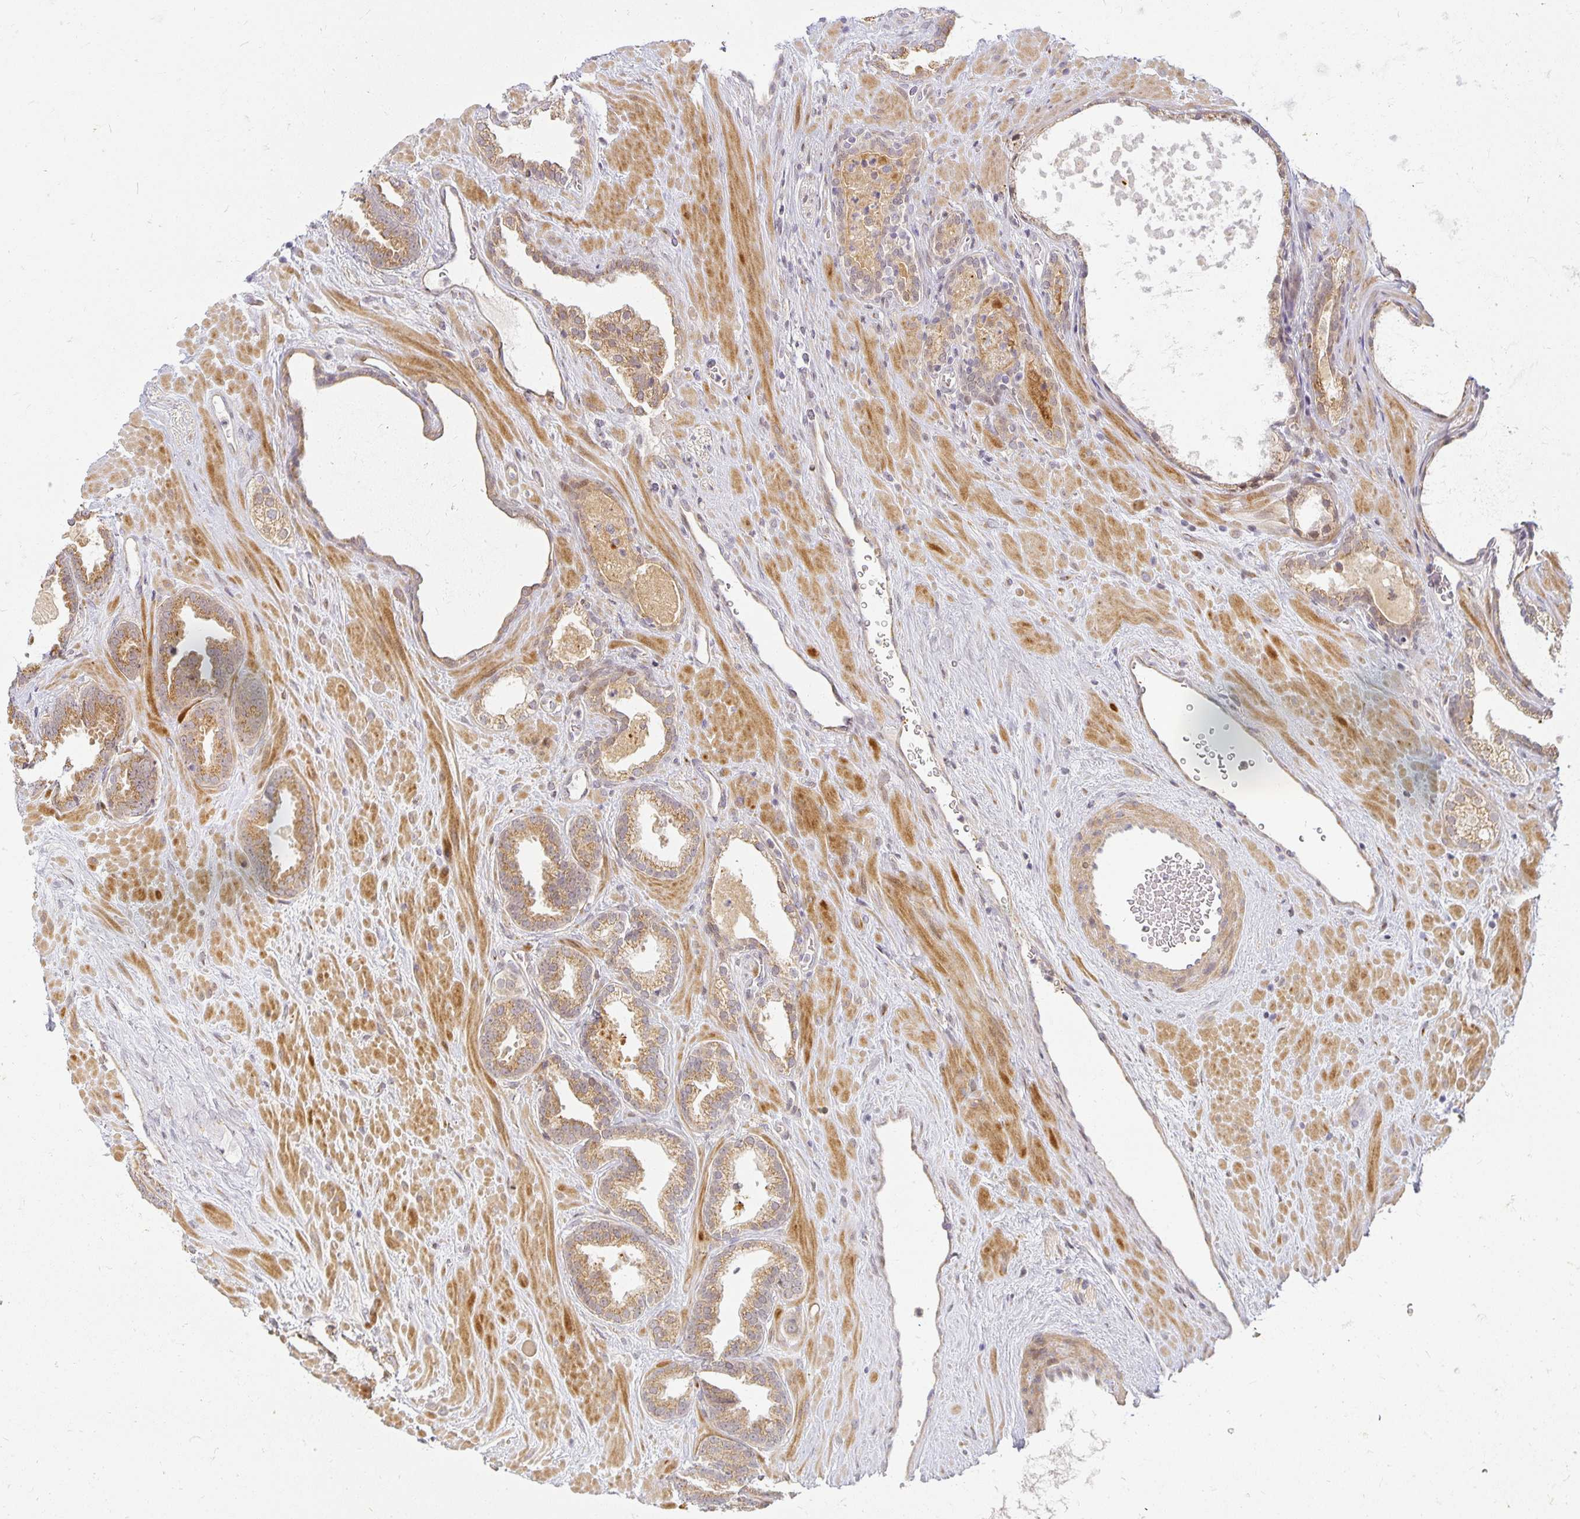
{"staining": {"intensity": "moderate", "quantity": ">75%", "location": "cytoplasmic/membranous"}, "tissue": "prostate cancer", "cell_type": "Tumor cells", "image_type": "cancer", "snomed": [{"axis": "morphology", "description": "Adenocarcinoma, Low grade"}, {"axis": "topography", "description": "Prostate"}], "caption": "Prostate cancer (adenocarcinoma (low-grade)) was stained to show a protein in brown. There is medium levels of moderate cytoplasmic/membranous positivity in about >75% of tumor cells.", "gene": "EHF", "patient": {"sex": "male", "age": 62}}